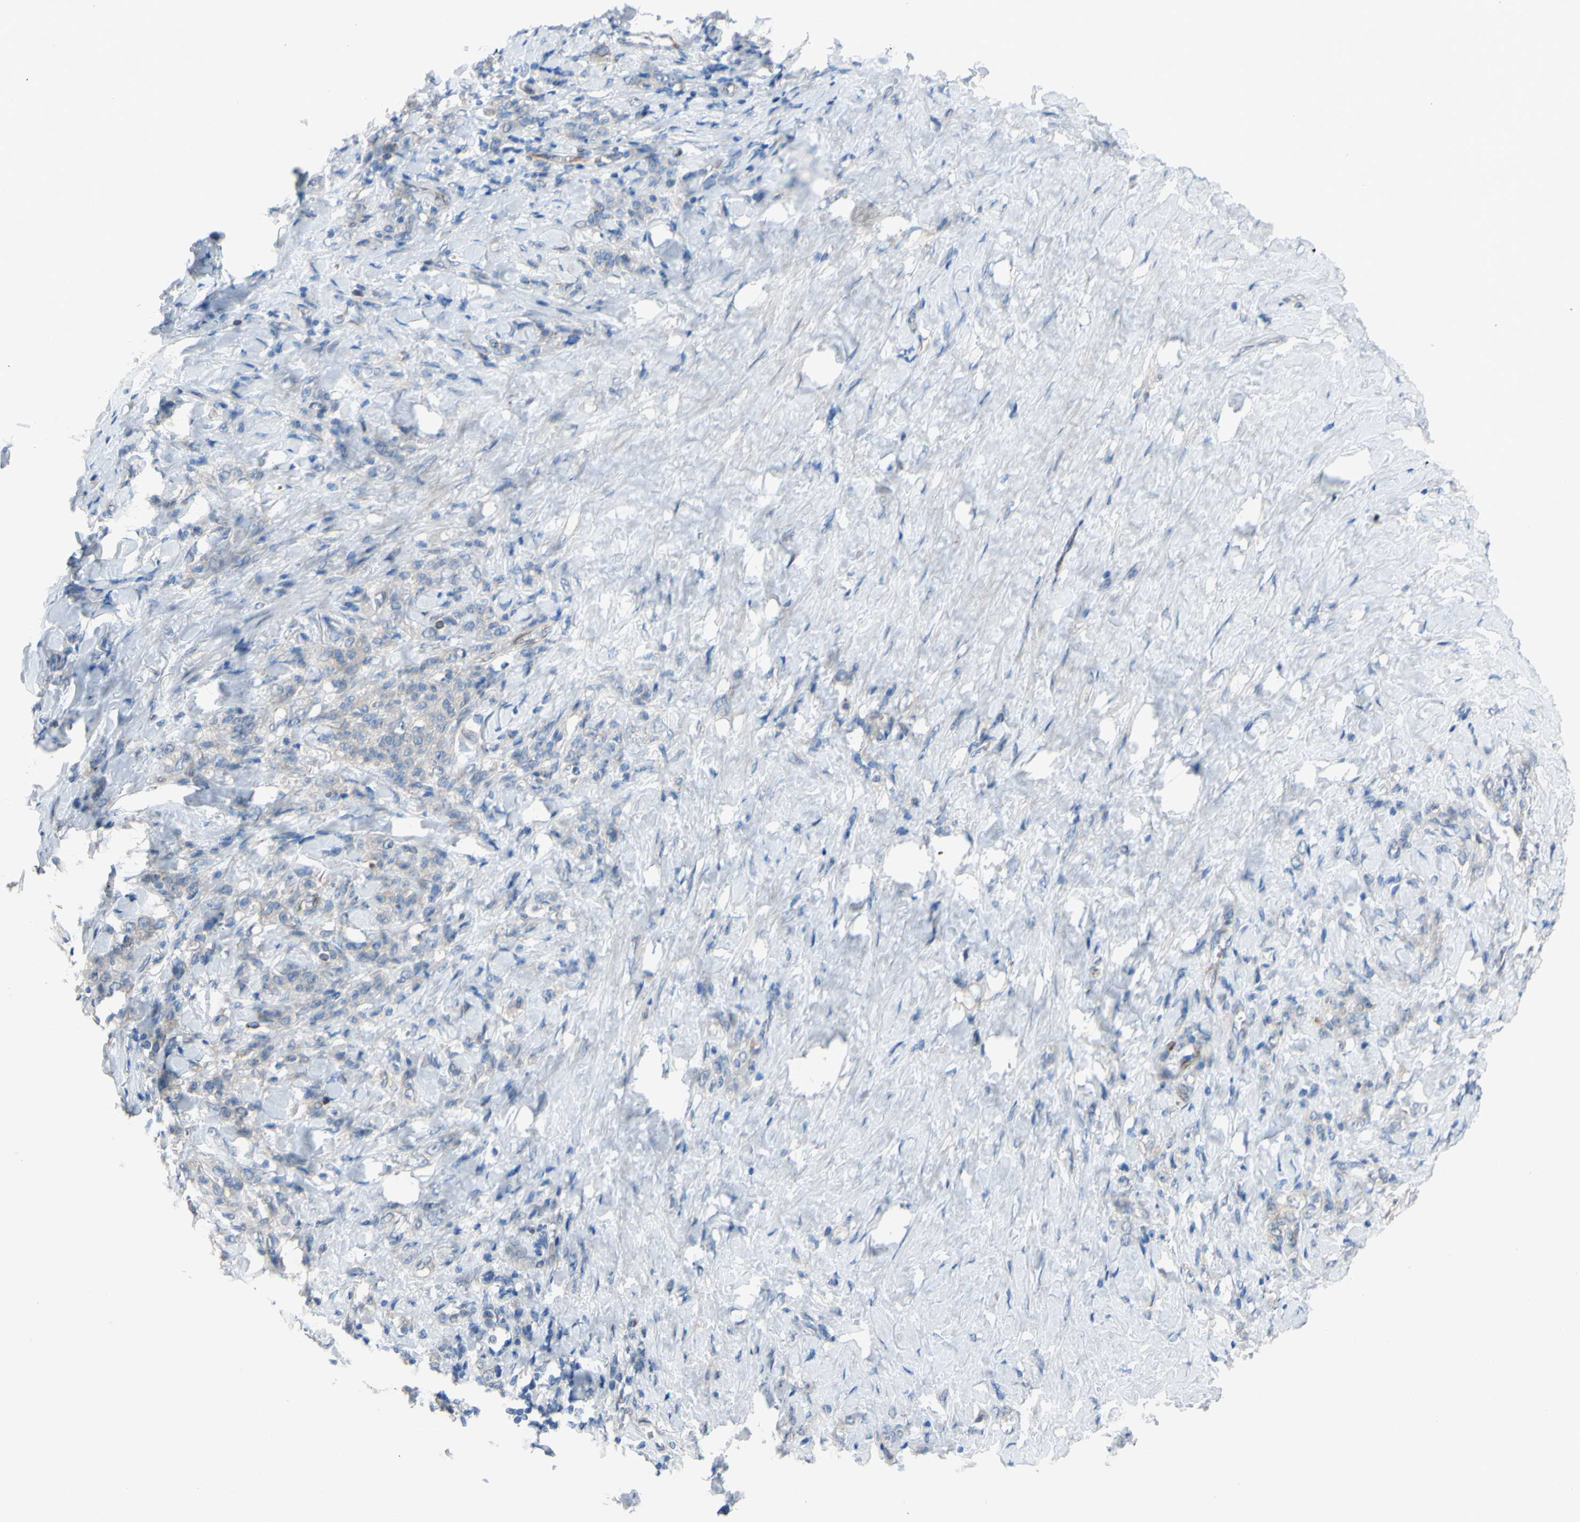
{"staining": {"intensity": "negative", "quantity": "none", "location": "none"}, "tissue": "stomach cancer", "cell_type": "Tumor cells", "image_type": "cancer", "snomed": [{"axis": "morphology", "description": "Adenocarcinoma, NOS"}, {"axis": "topography", "description": "Stomach"}], "caption": "DAB (3,3'-diaminobenzidine) immunohistochemical staining of human stomach adenocarcinoma reveals no significant positivity in tumor cells.", "gene": "CDCP1", "patient": {"sex": "male", "age": 82}}